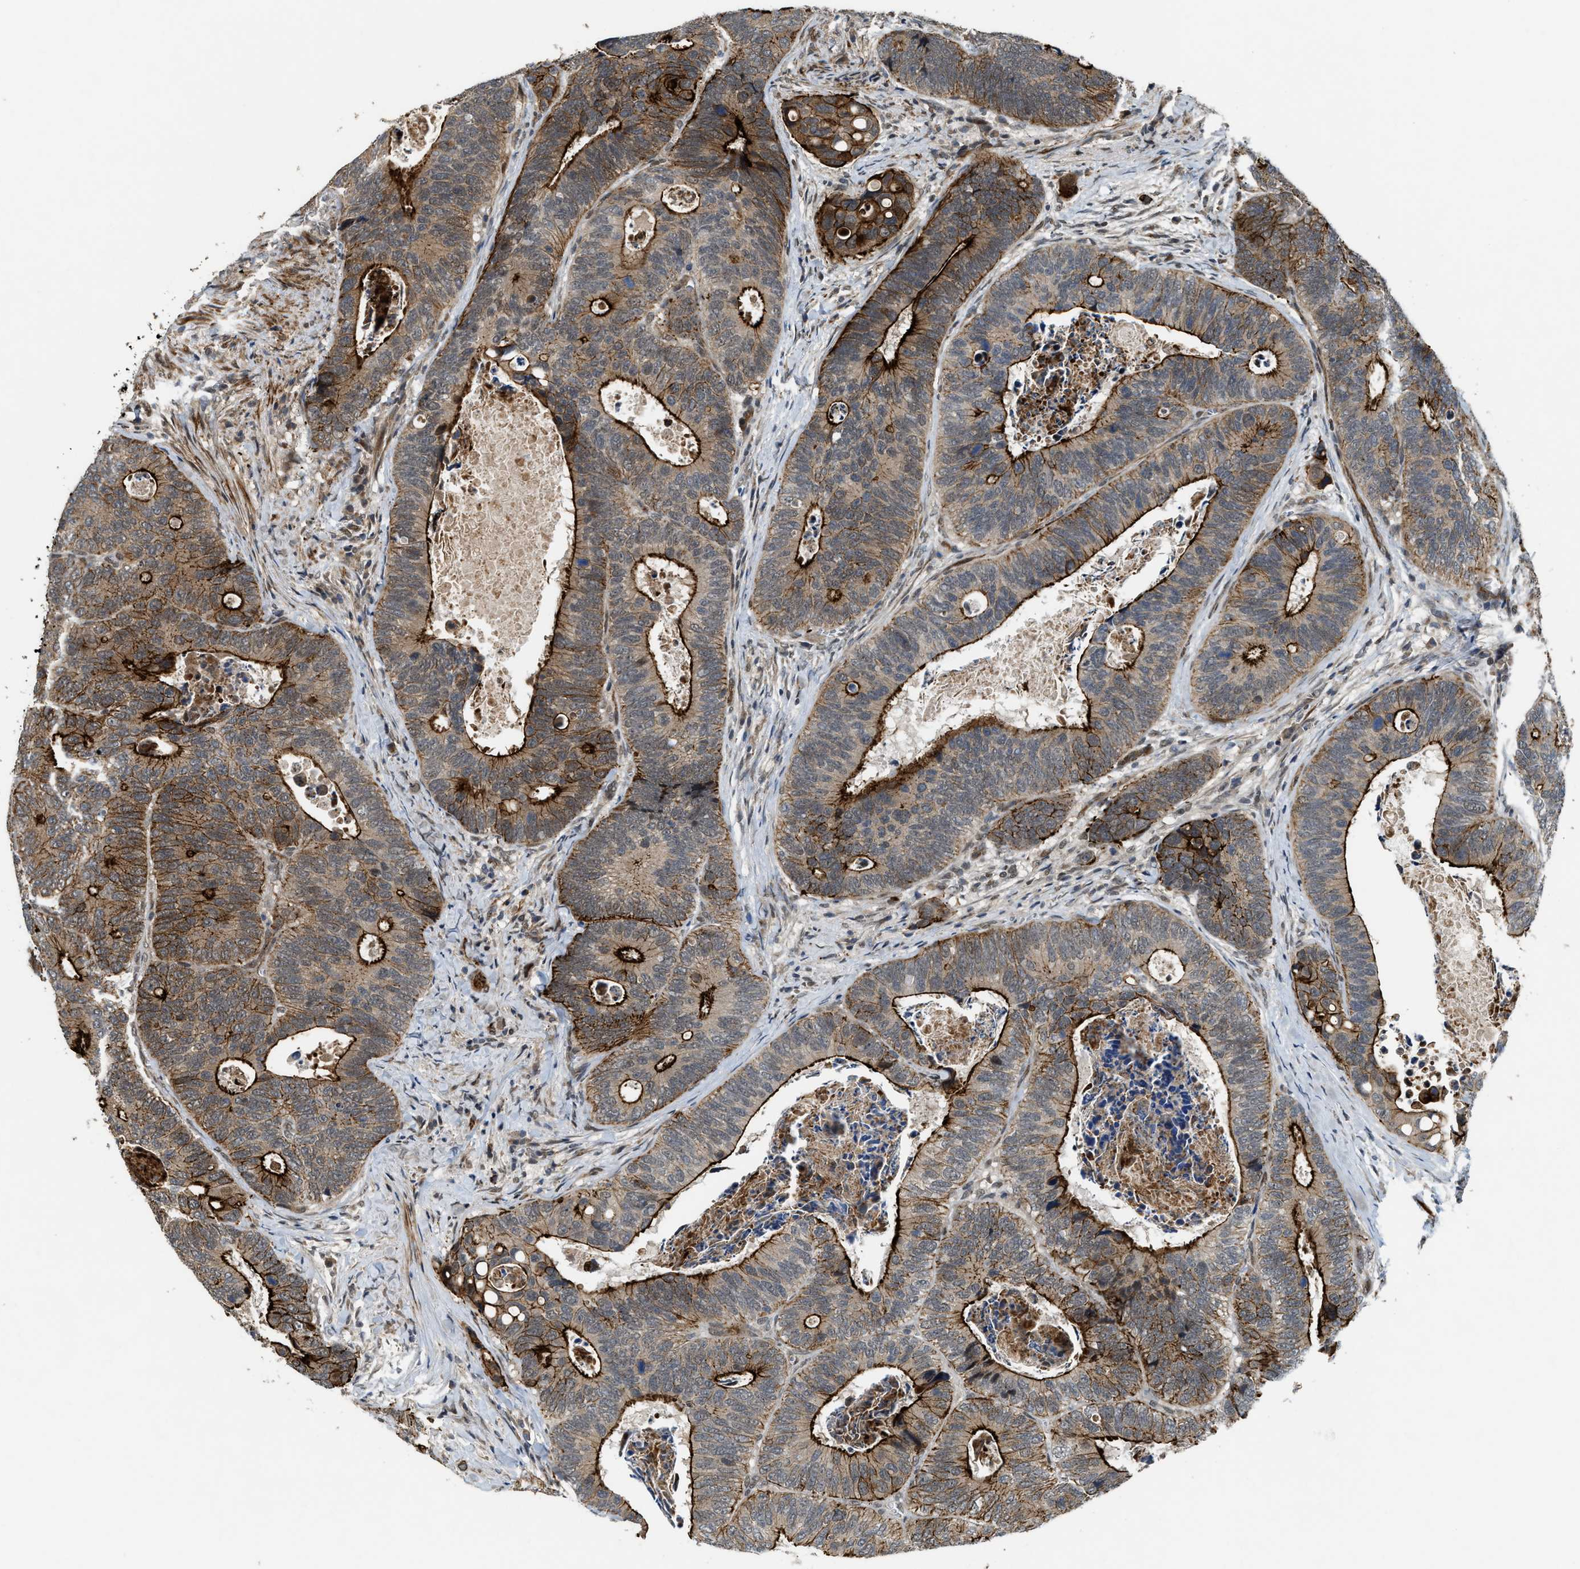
{"staining": {"intensity": "strong", "quantity": ">75%", "location": "cytoplasmic/membranous"}, "tissue": "colorectal cancer", "cell_type": "Tumor cells", "image_type": "cancer", "snomed": [{"axis": "morphology", "description": "Inflammation, NOS"}, {"axis": "morphology", "description": "Adenocarcinoma, NOS"}, {"axis": "topography", "description": "Colon"}], "caption": "Tumor cells demonstrate strong cytoplasmic/membranous expression in about >75% of cells in colorectal adenocarcinoma.", "gene": "DPF2", "patient": {"sex": "male", "age": 72}}